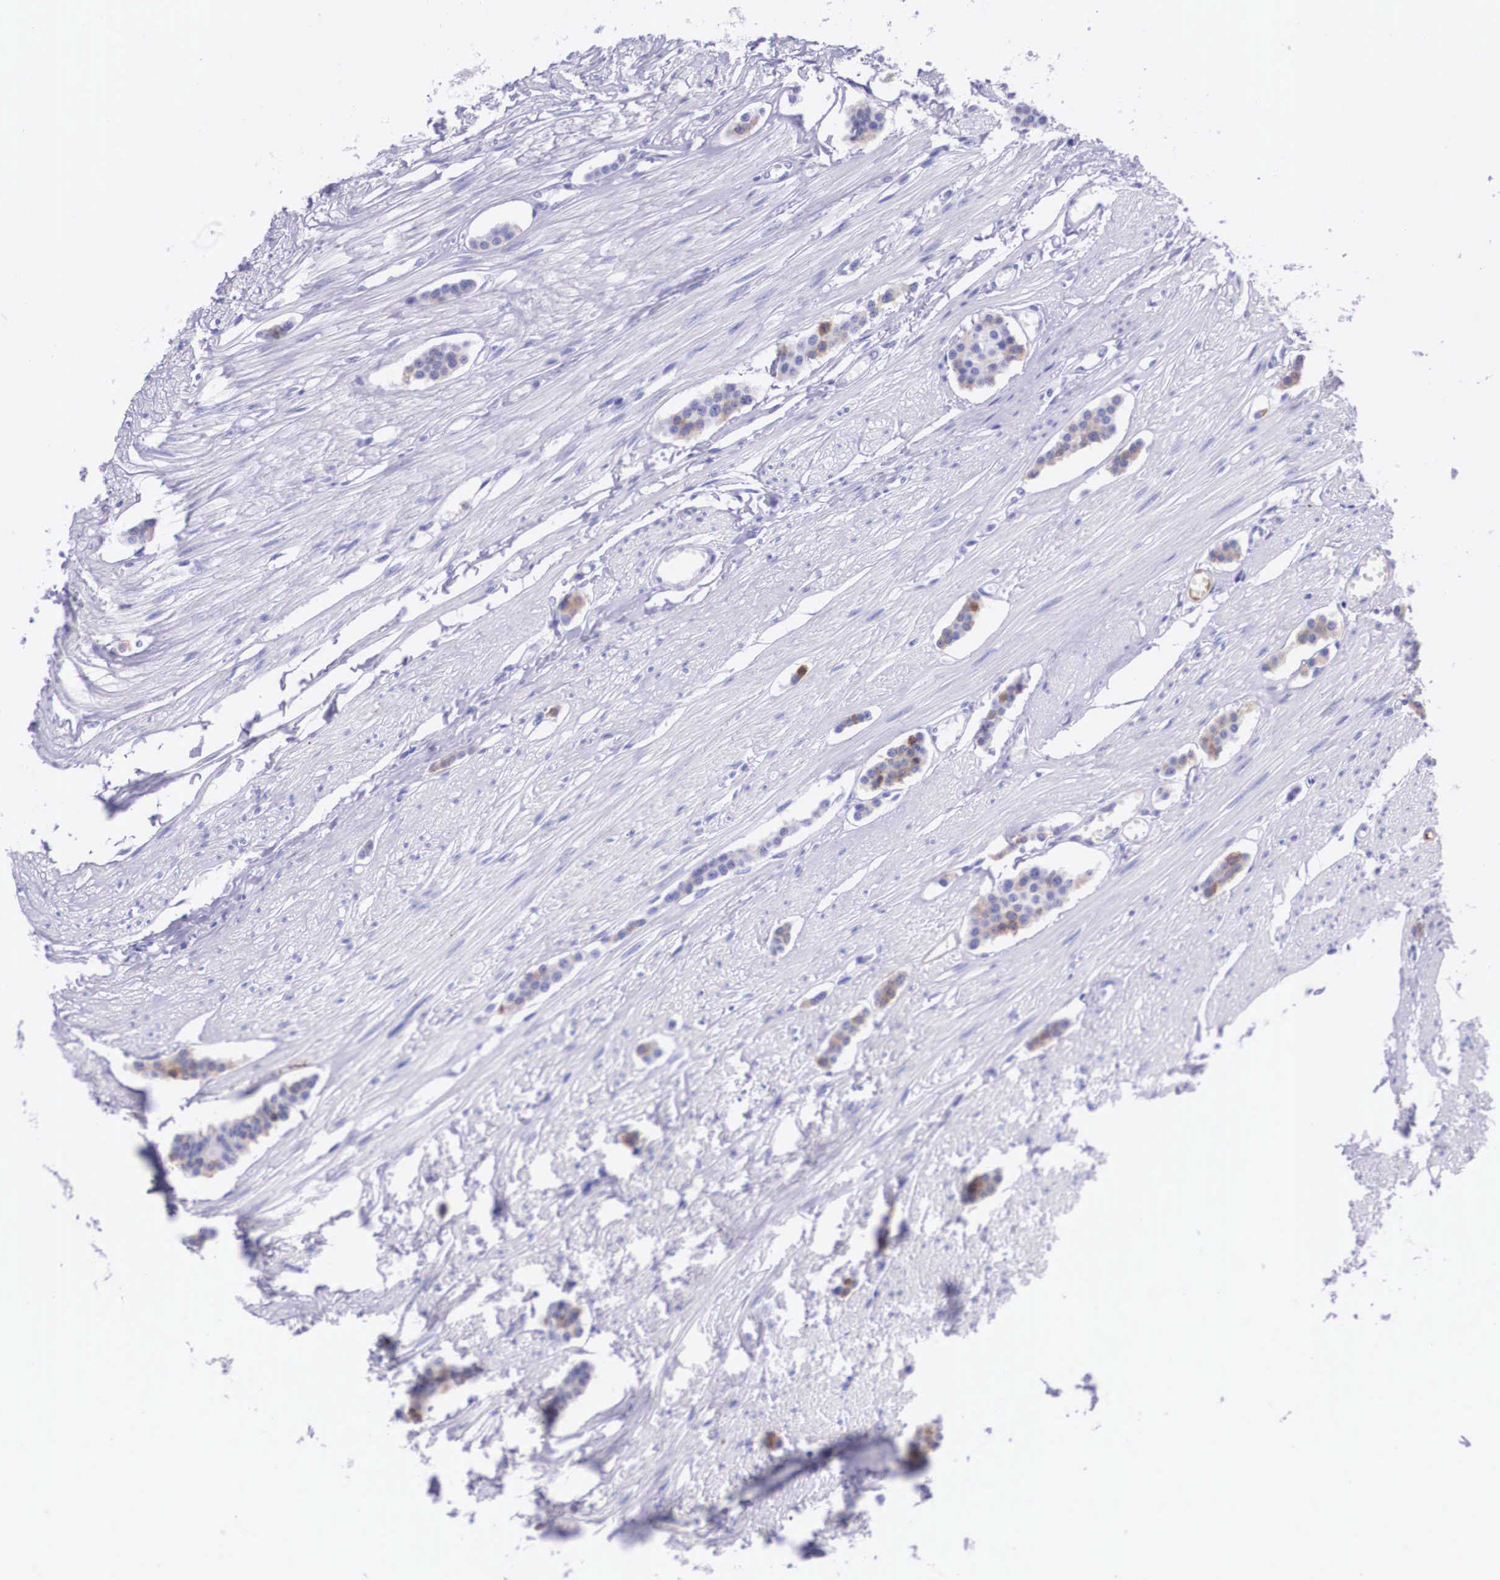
{"staining": {"intensity": "weak", "quantity": "25%-75%", "location": "cytoplasmic/membranous"}, "tissue": "carcinoid", "cell_type": "Tumor cells", "image_type": "cancer", "snomed": [{"axis": "morphology", "description": "Carcinoid, malignant, NOS"}, {"axis": "topography", "description": "Small intestine"}], "caption": "Immunohistochemistry micrograph of human carcinoid stained for a protein (brown), which displays low levels of weak cytoplasmic/membranous positivity in approximately 25%-75% of tumor cells.", "gene": "PLG", "patient": {"sex": "male", "age": 60}}